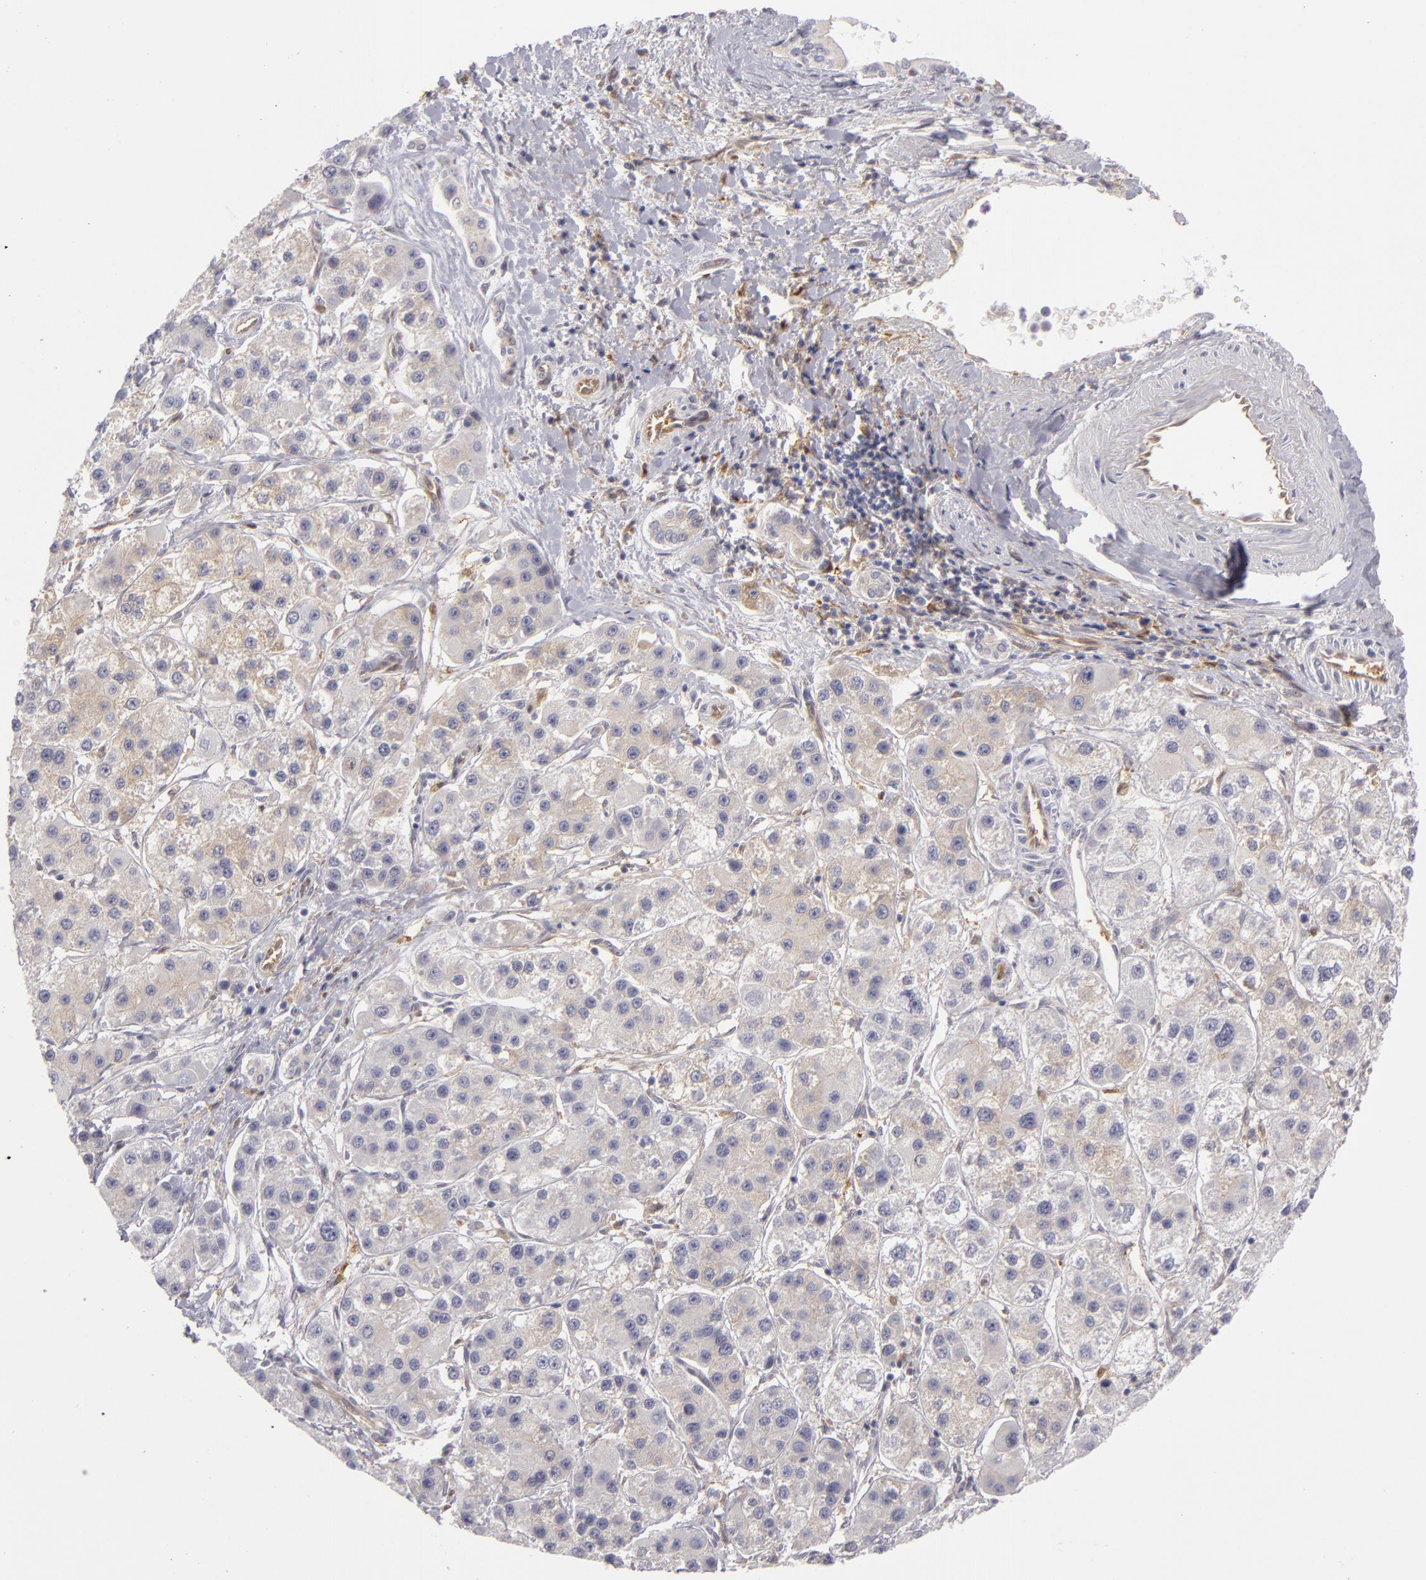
{"staining": {"intensity": "negative", "quantity": "none", "location": "none"}, "tissue": "liver cancer", "cell_type": "Tumor cells", "image_type": "cancer", "snomed": [{"axis": "morphology", "description": "Carcinoma, Hepatocellular, NOS"}, {"axis": "topography", "description": "Liver"}], "caption": "Tumor cells show no significant protein expression in liver cancer.", "gene": "ZNF229", "patient": {"sex": "female", "age": 85}}